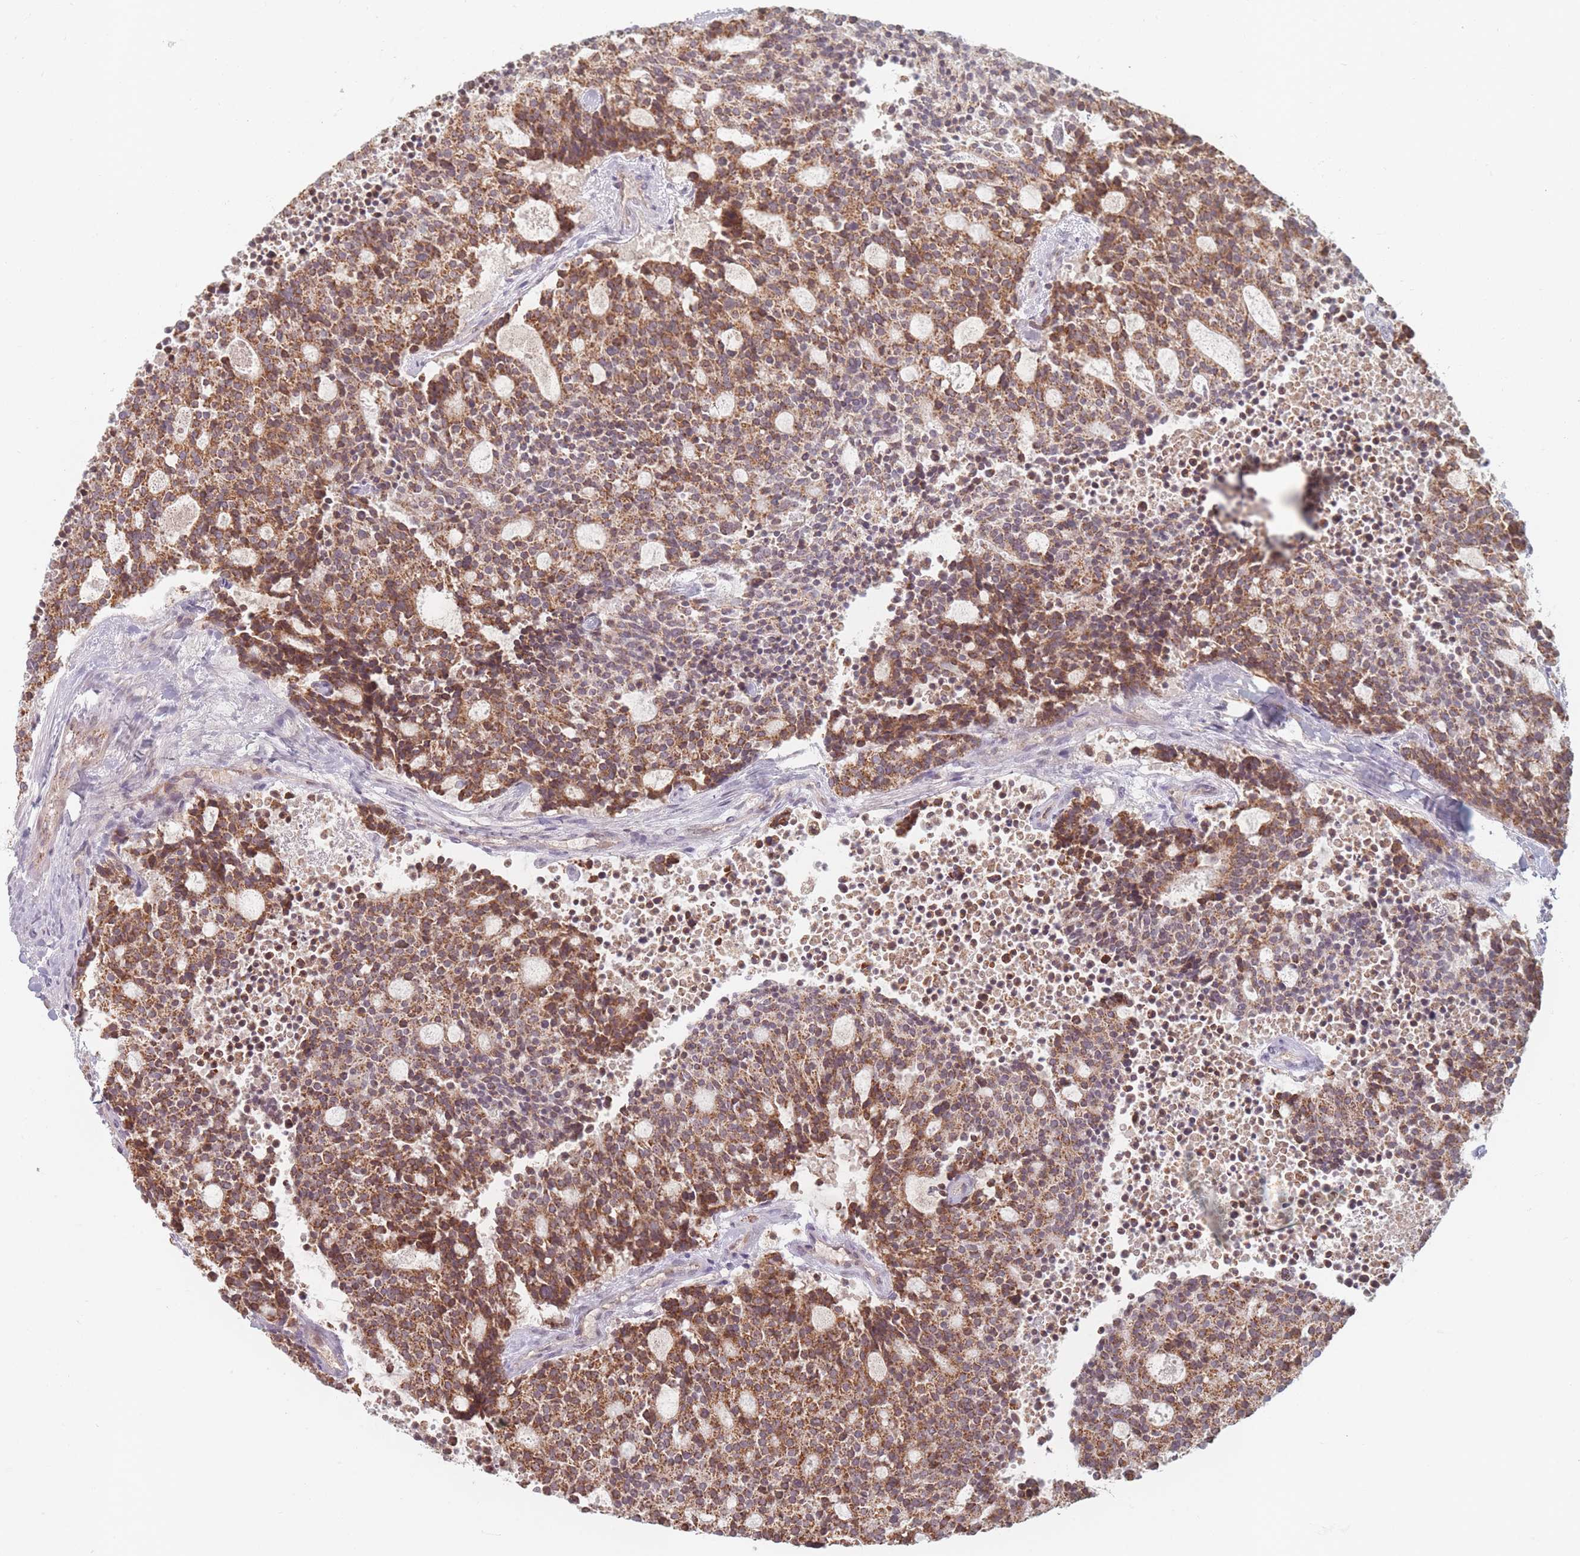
{"staining": {"intensity": "moderate", "quantity": ">75%", "location": "cytoplasmic/membranous"}, "tissue": "carcinoid", "cell_type": "Tumor cells", "image_type": "cancer", "snomed": [{"axis": "morphology", "description": "Carcinoid, malignant, NOS"}, {"axis": "topography", "description": "Pancreas"}], "caption": "The immunohistochemical stain shows moderate cytoplasmic/membranous positivity in tumor cells of malignant carcinoid tissue.", "gene": "OR2M4", "patient": {"sex": "female", "age": 54}}